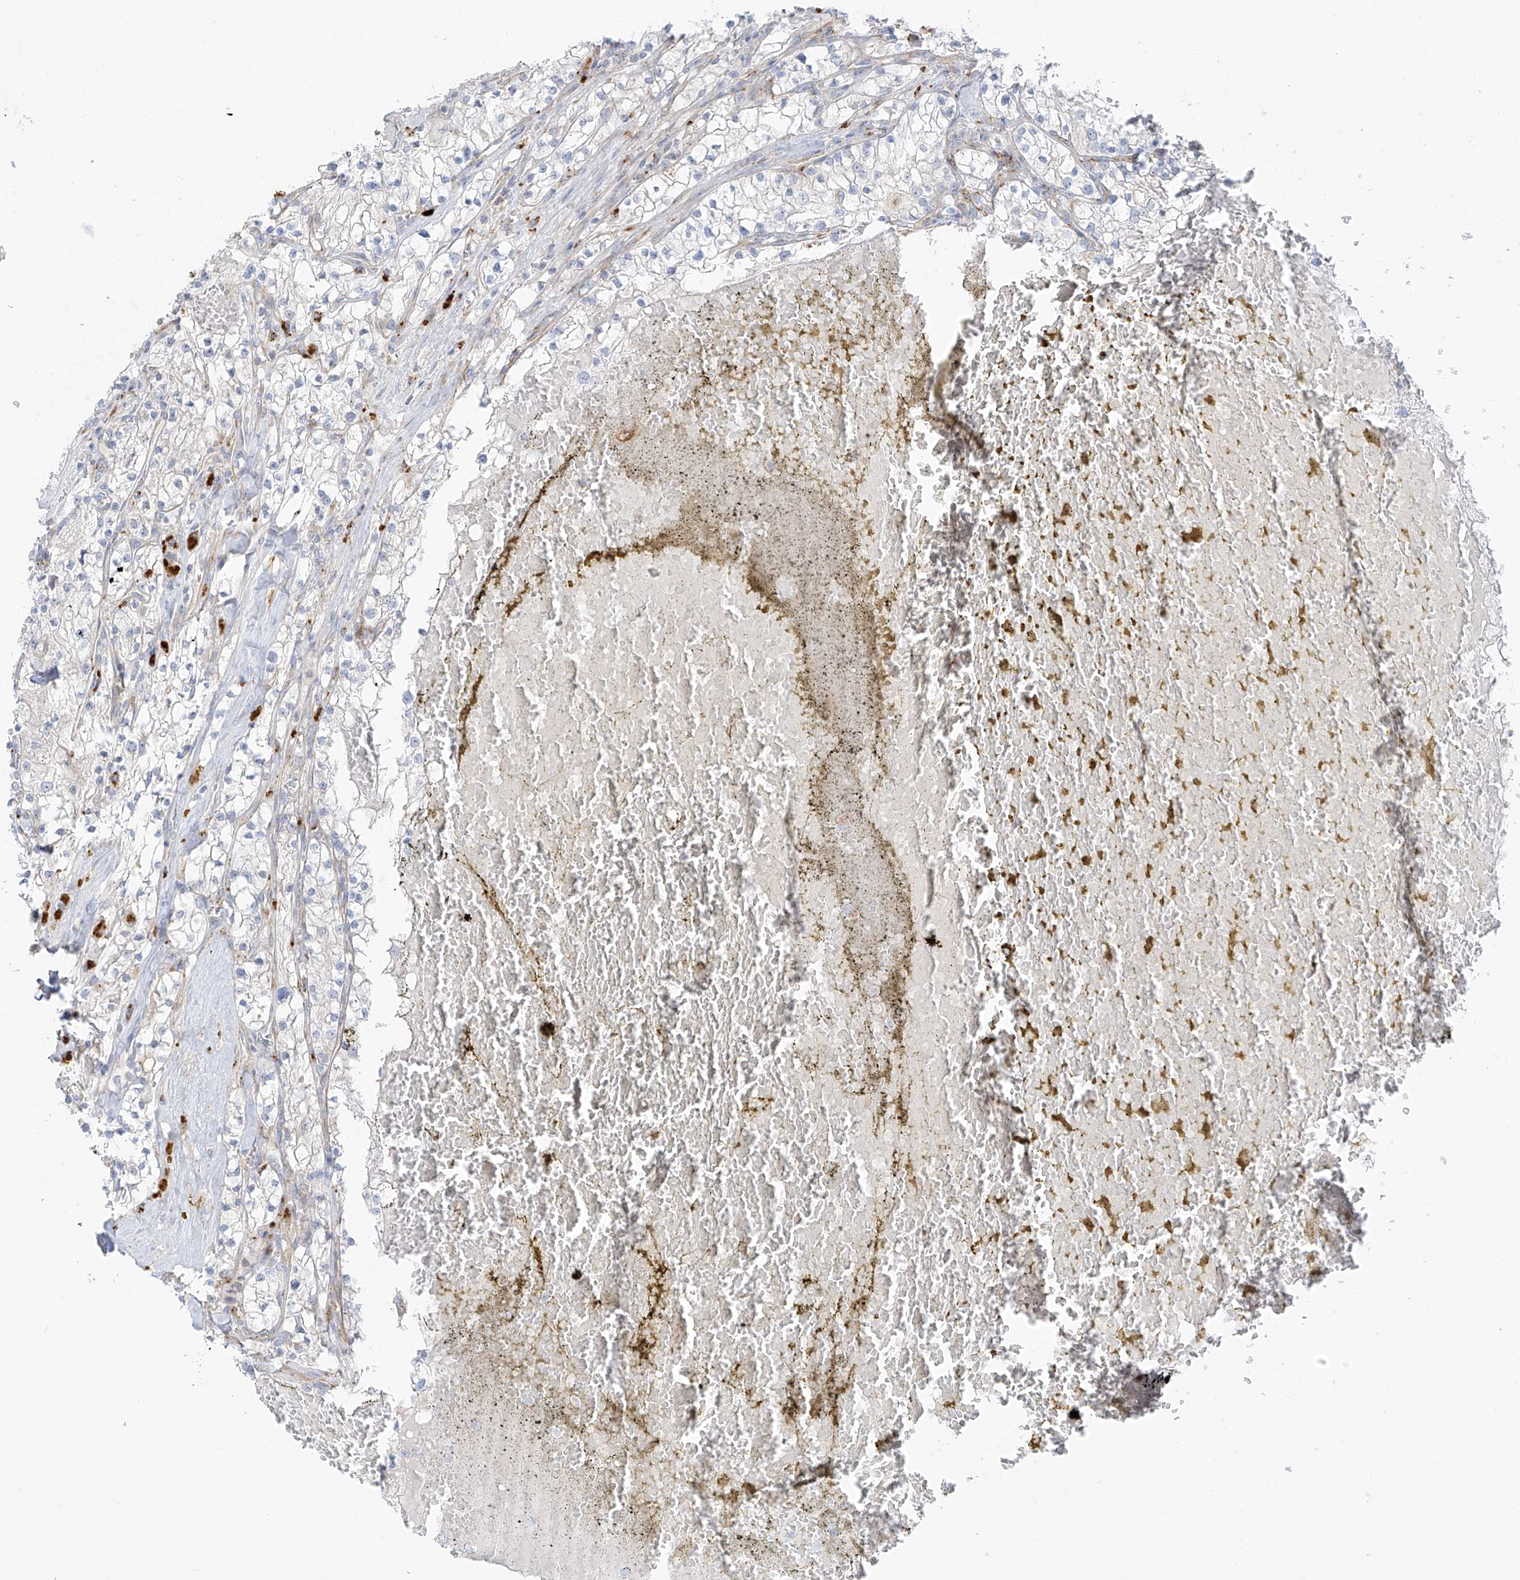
{"staining": {"intensity": "negative", "quantity": "none", "location": "none"}, "tissue": "renal cancer", "cell_type": "Tumor cells", "image_type": "cancer", "snomed": [{"axis": "morphology", "description": "Normal tissue, NOS"}, {"axis": "morphology", "description": "Adenocarcinoma, NOS"}, {"axis": "topography", "description": "Kidney"}], "caption": "Tumor cells show no significant positivity in renal adenocarcinoma.", "gene": "TAL2", "patient": {"sex": "male", "age": 68}}